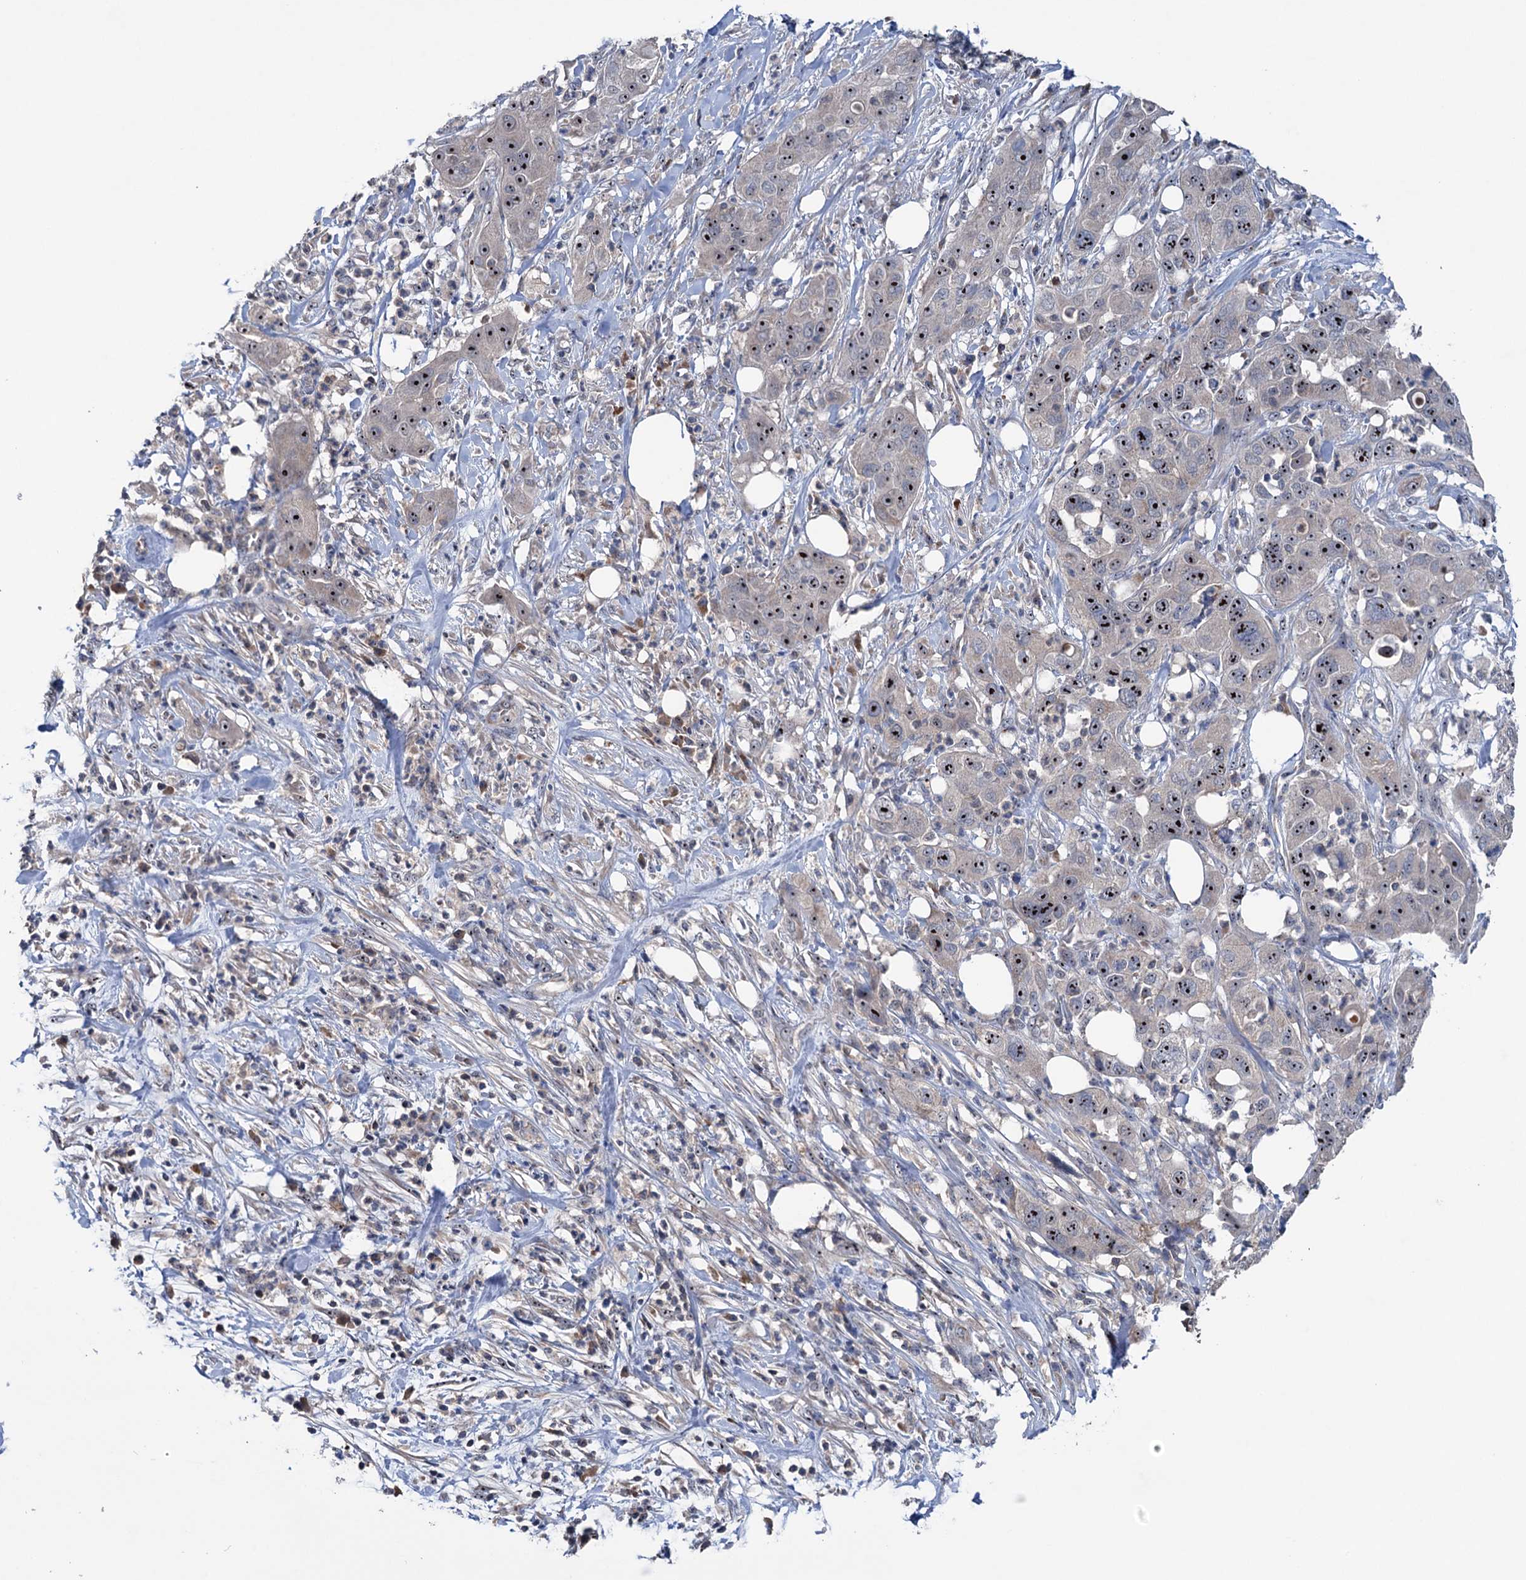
{"staining": {"intensity": "strong", "quantity": ">75%", "location": "nuclear"}, "tissue": "pancreatic cancer", "cell_type": "Tumor cells", "image_type": "cancer", "snomed": [{"axis": "morphology", "description": "Adenocarcinoma, NOS"}, {"axis": "topography", "description": "Pancreas"}], "caption": "A brown stain labels strong nuclear expression of a protein in pancreatic adenocarcinoma tumor cells.", "gene": "HTR3B", "patient": {"sex": "female", "age": 78}}